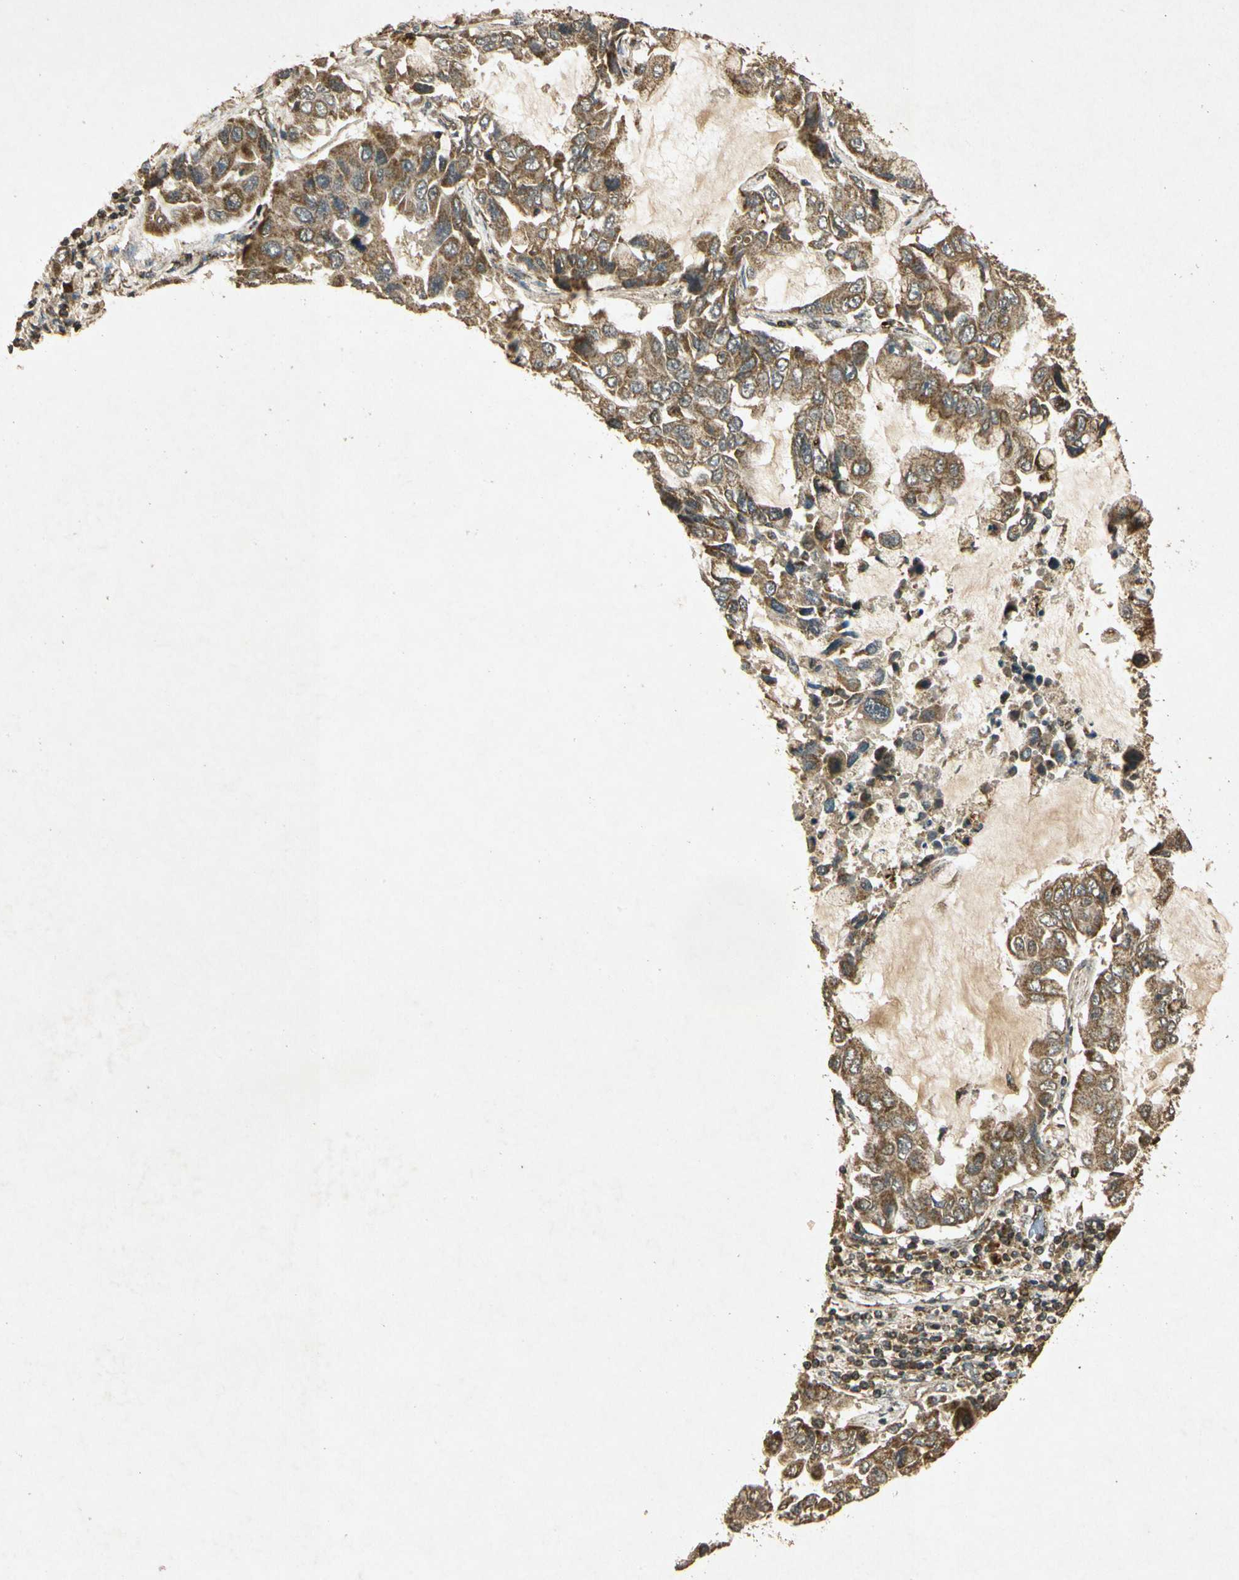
{"staining": {"intensity": "weak", "quantity": ">75%", "location": "cytoplasmic/membranous"}, "tissue": "lung cancer", "cell_type": "Tumor cells", "image_type": "cancer", "snomed": [{"axis": "morphology", "description": "Adenocarcinoma, NOS"}, {"axis": "topography", "description": "Lung"}], "caption": "A low amount of weak cytoplasmic/membranous staining is seen in about >75% of tumor cells in adenocarcinoma (lung) tissue.", "gene": "PRDX3", "patient": {"sex": "male", "age": 64}}